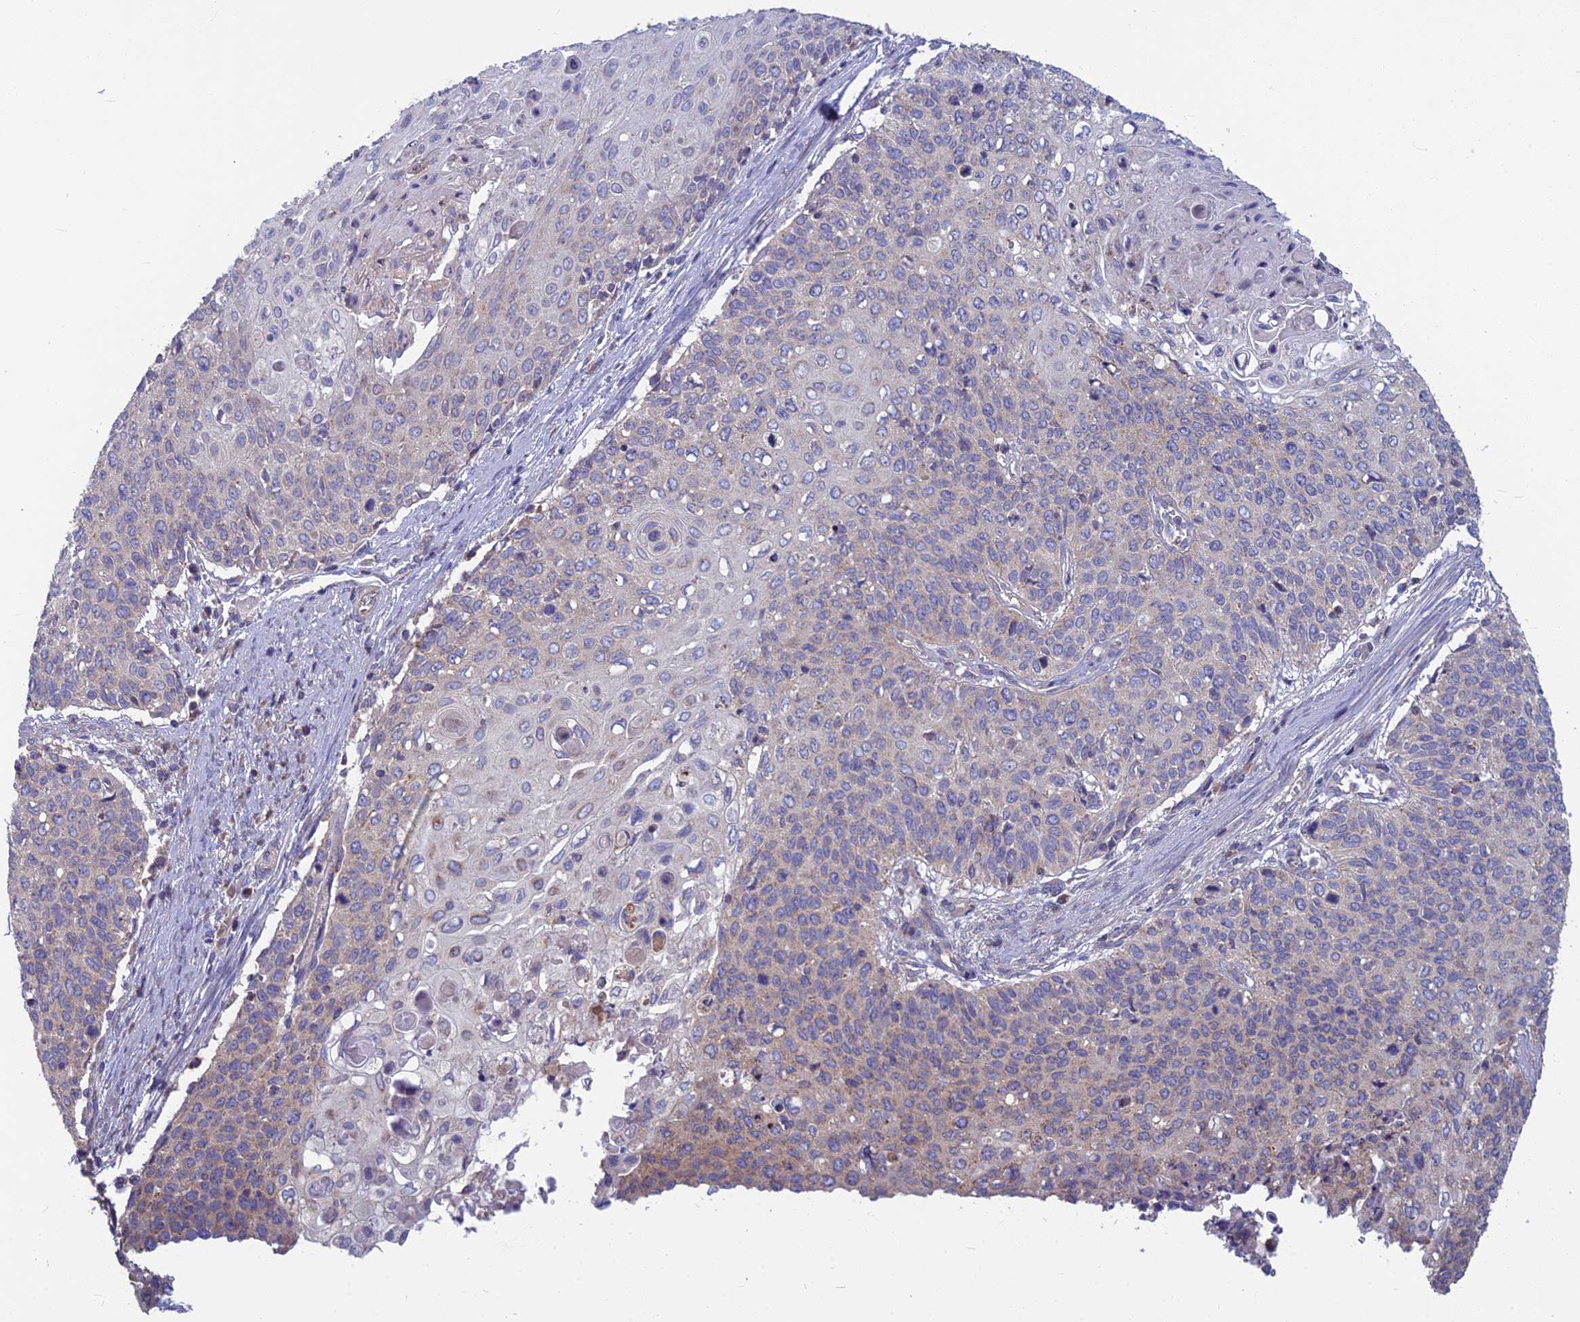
{"staining": {"intensity": "negative", "quantity": "none", "location": "none"}, "tissue": "cervical cancer", "cell_type": "Tumor cells", "image_type": "cancer", "snomed": [{"axis": "morphology", "description": "Squamous cell carcinoma, NOS"}, {"axis": "topography", "description": "Cervix"}], "caption": "Human cervical squamous cell carcinoma stained for a protein using immunohistochemistry (IHC) reveals no expression in tumor cells.", "gene": "COX20", "patient": {"sex": "female", "age": 39}}